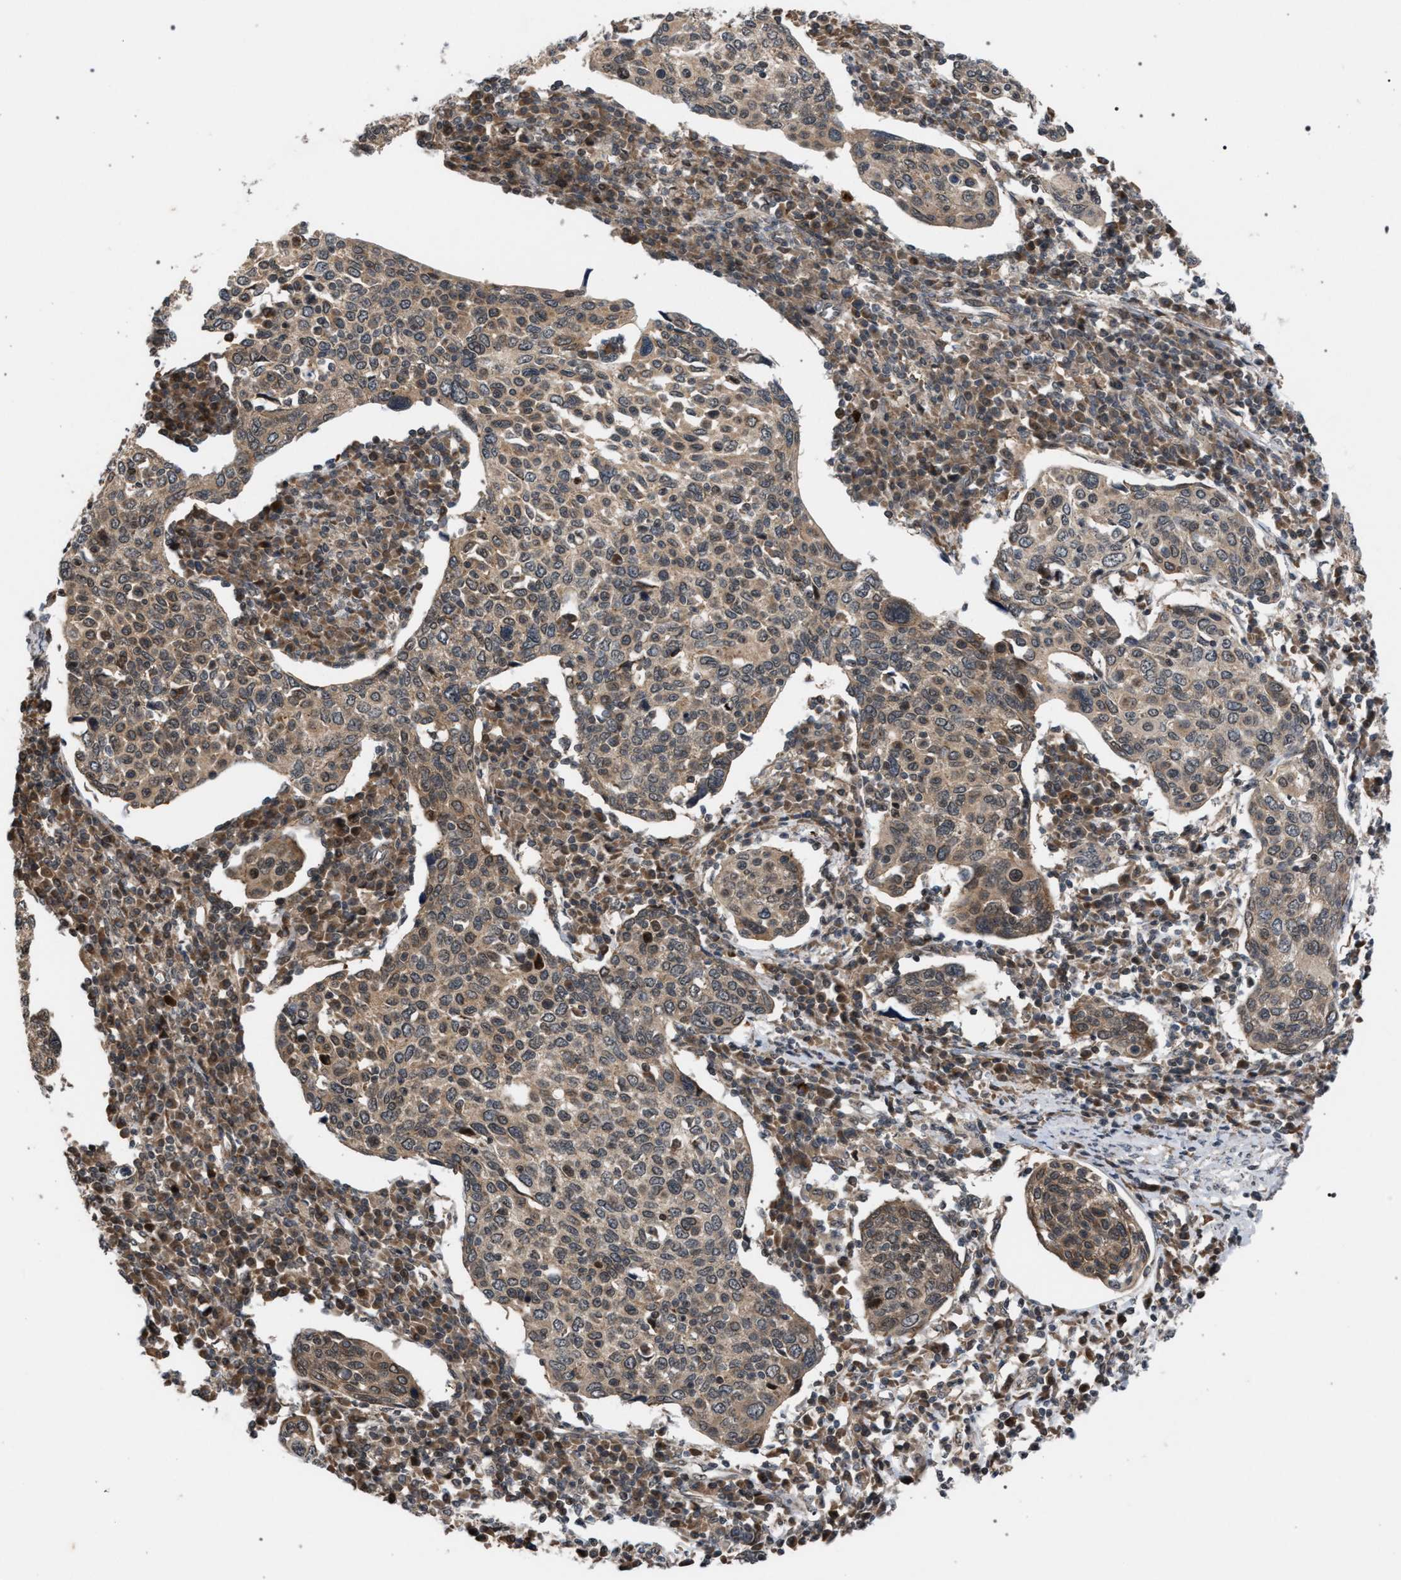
{"staining": {"intensity": "weak", "quantity": ">75%", "location": "cytoplasmic/membranous"}, "tissue": "cervical cancer", "cell_type": "Tumor cells", "image_type": "cancer", "snomed": [{"axis": "morphology", "description": "Squamous cell carcinoma, NOS"}, {"axis": "topography", "description": "Cervix"}], "caption": "This is a photomicrograph of IHC staining of cervical cancer, which shows weak staining in the cytoplasmic/membranous of tumor cells.", "gene": "IRAK4", "patient": {"sex": "female", "age": 40}}